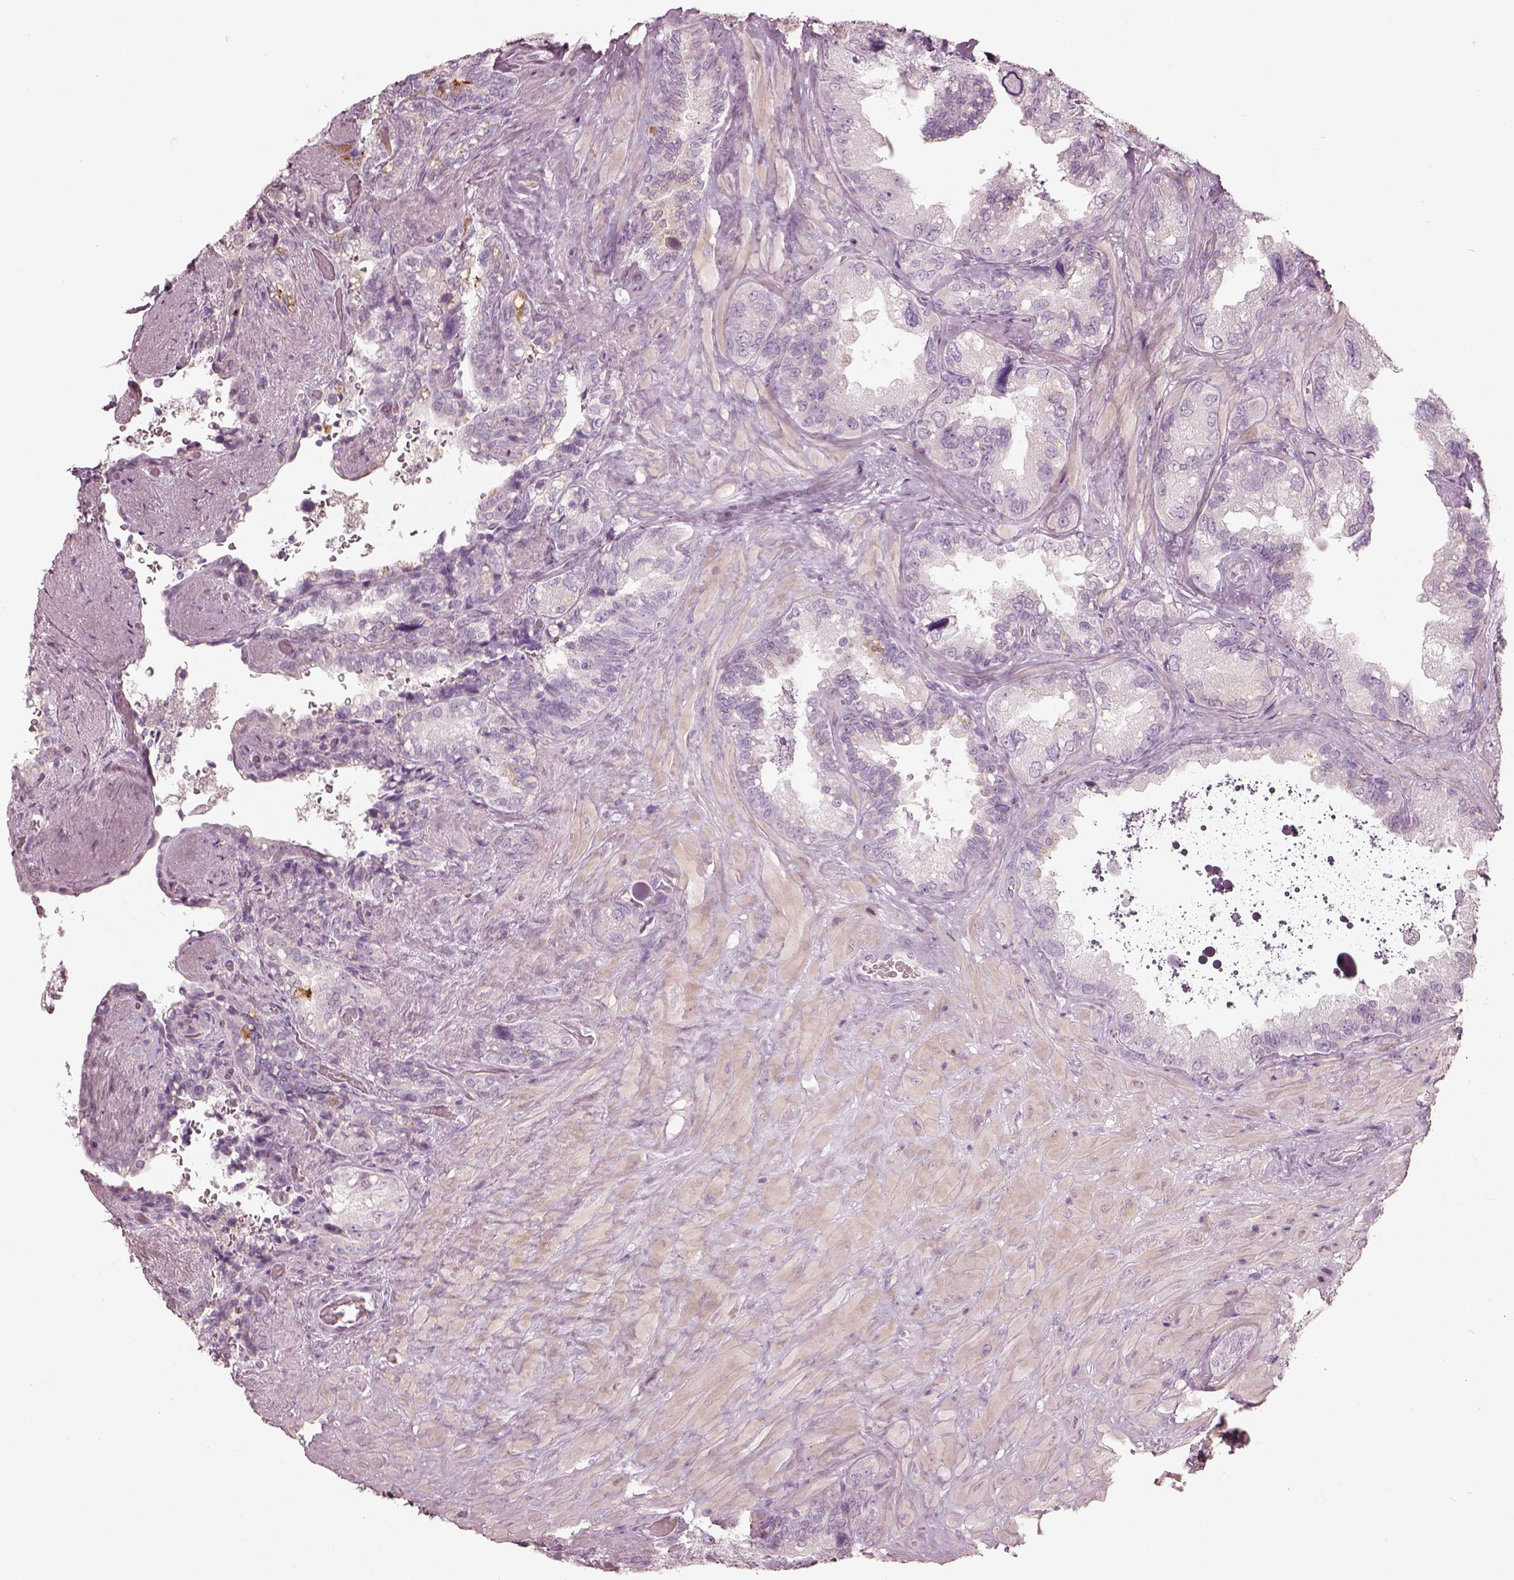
{"staining": {"intensity": "negative", "quantity": "none", "location": "none"}, "tissue": "seminal vesicle", "cell_type": "Glandular cells", "image_type": "normal", "snomed": [{"axis": "morphology", "description": "Normal tissue, NOS"}, {"axis": "topography", "description": "Seminal veicle"}], "caption": "Immunohistochemical staining of unremarkable human seminal vesicle demonstrates no significant staining in glandular cells. (Stains: DAB (3,3'-diaminobenzidine) immunohistochemistry with hematoxylin counter stain, Microscopy: brightfield microscopy at high magnification).", "gene": "RSPH9", "patient": {"sex": "male", "age": 69}}